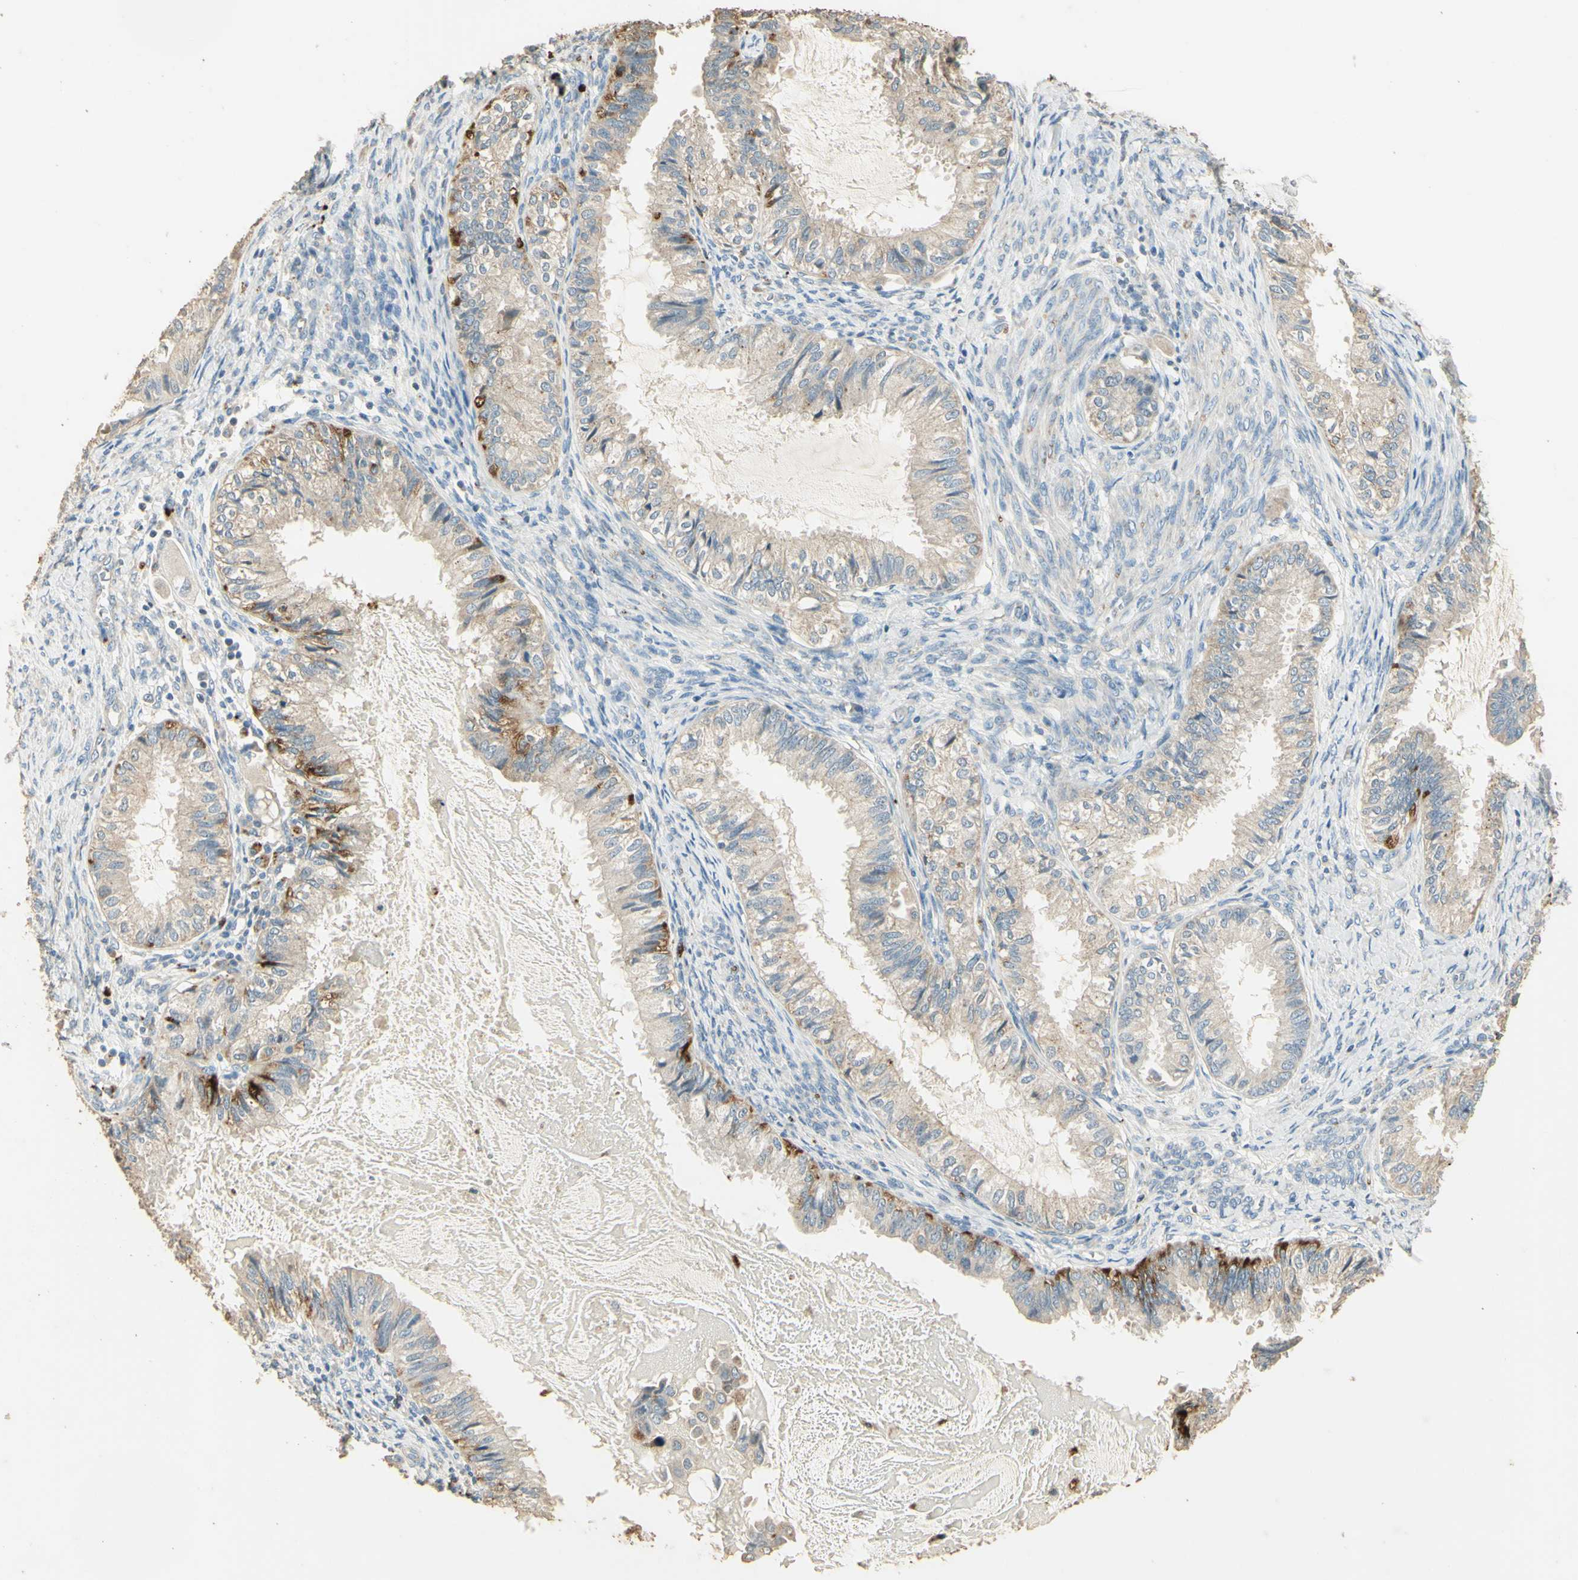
{"staining": {"intensity": "strong", "quantity": "<25%", "location": "cytoplasmic/membranous"}, "tissue": "cervical cancer", "cell_type": "Tumor cells", "image_type": "cancer", "snomed": [{"axis": "morphology", "description": "Normal tissue, NOS"}, {"axis": "morphology", "description": "Adenocarcinoma, NOS"}, {"axis": "topography", "description": "Cervix"}, {"axis": "topography", "description": "Endometrium"}], "caption": "The photomicrograph exhibits staining of cervical cancer (adenocarcinoma), revealing strong cytoplasmic/membranous protein positivity (brown color) within tumor cells.", "gene": "ARHGEF17", "patient": {"sex": "female", "age": 86}}